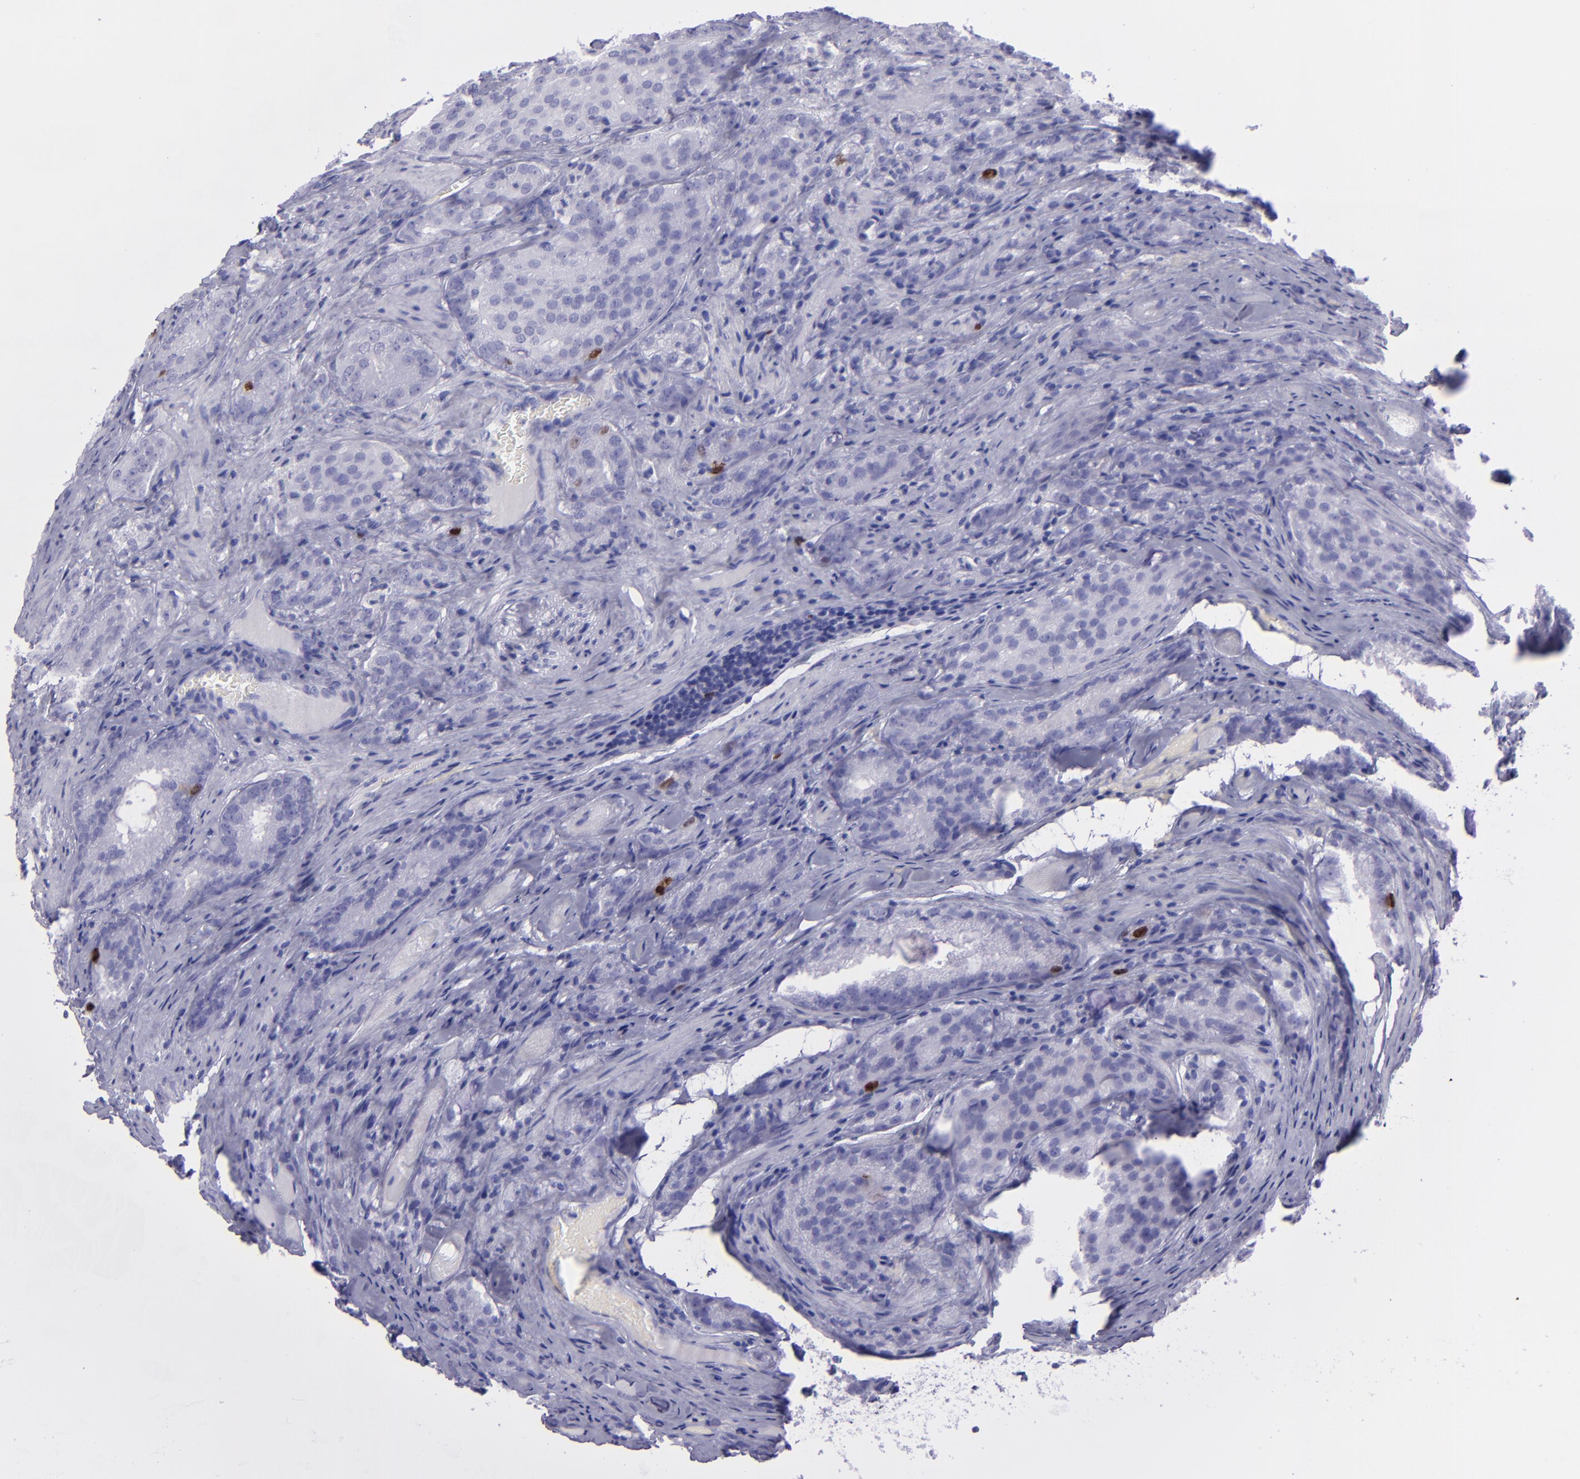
{"staining": {"intensity": "strong", "quantity": "<25%", "location": "nuclear"}, "tissue": "prostate cancer", "cell_type": "Tumor cells", "image_type": "cancer", "snomed": [{"axis": "morphology", "description": "Adenocarcinoma, Medium grade"}, {"axis": "topography", "description": "Prostate"}], "caption": "This is a photomicrograph of immunohistochemistry staining of prostate cancer (adenocarcinoma (medium-grade)), which shows strong positivity in the nuclear of tumor cells.", "gene": "TOP2A", "patient": {"sex": "male", "age": 60}}